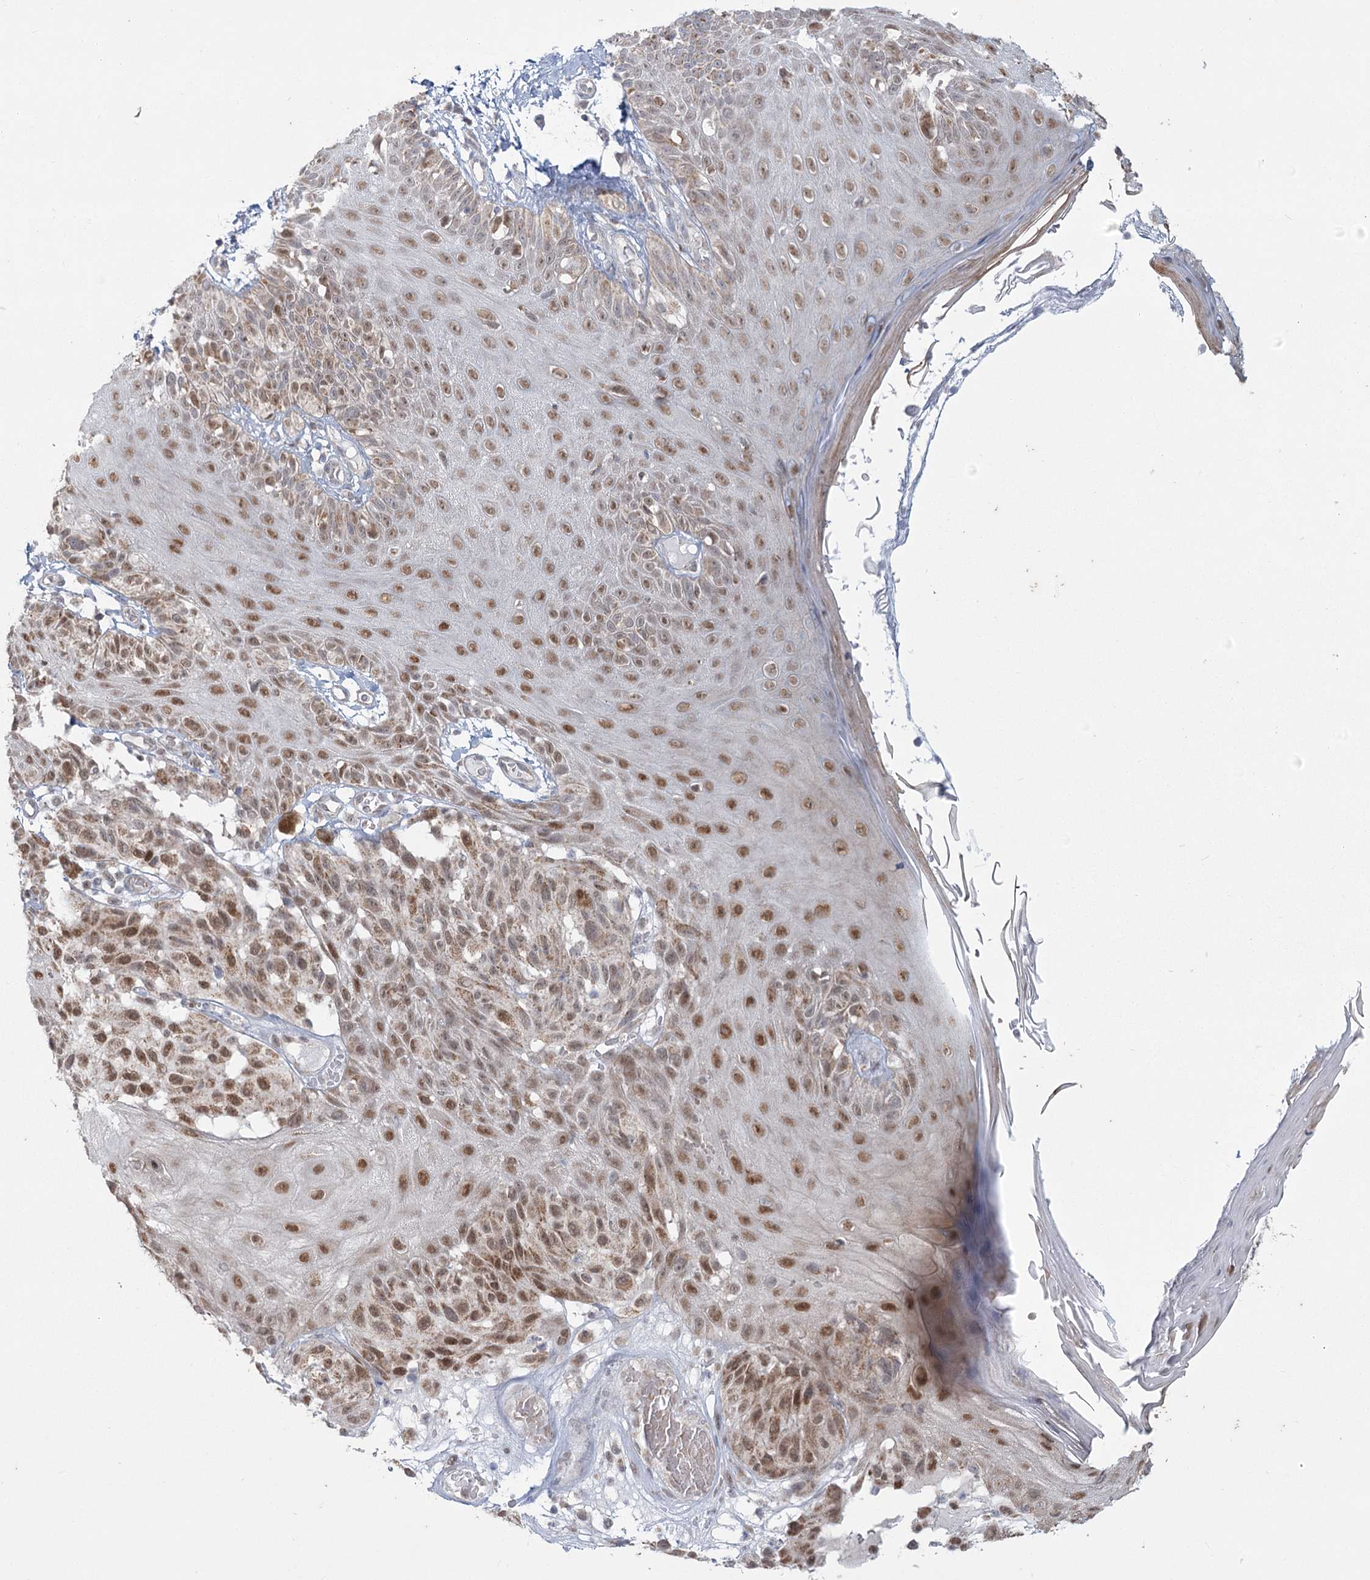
{"staining": {"intensity": "moderate", "quantity": ">75%", "location": "nuclear"}, "tissue": "melanoma", "cell_type": "Tumor cells", "image_type": "cancer", "snomed": [{"axis": "morphology", "description": "Malignant melanoma, NOS"}, {"axis": "topography", "description": "Skin"}], "caption": "Malignant melanoma stained with a protein marker exhibits moderate staining in tumor cells.", "gene": "MTG1", "patient": {"sex": "male", "age": 83}}